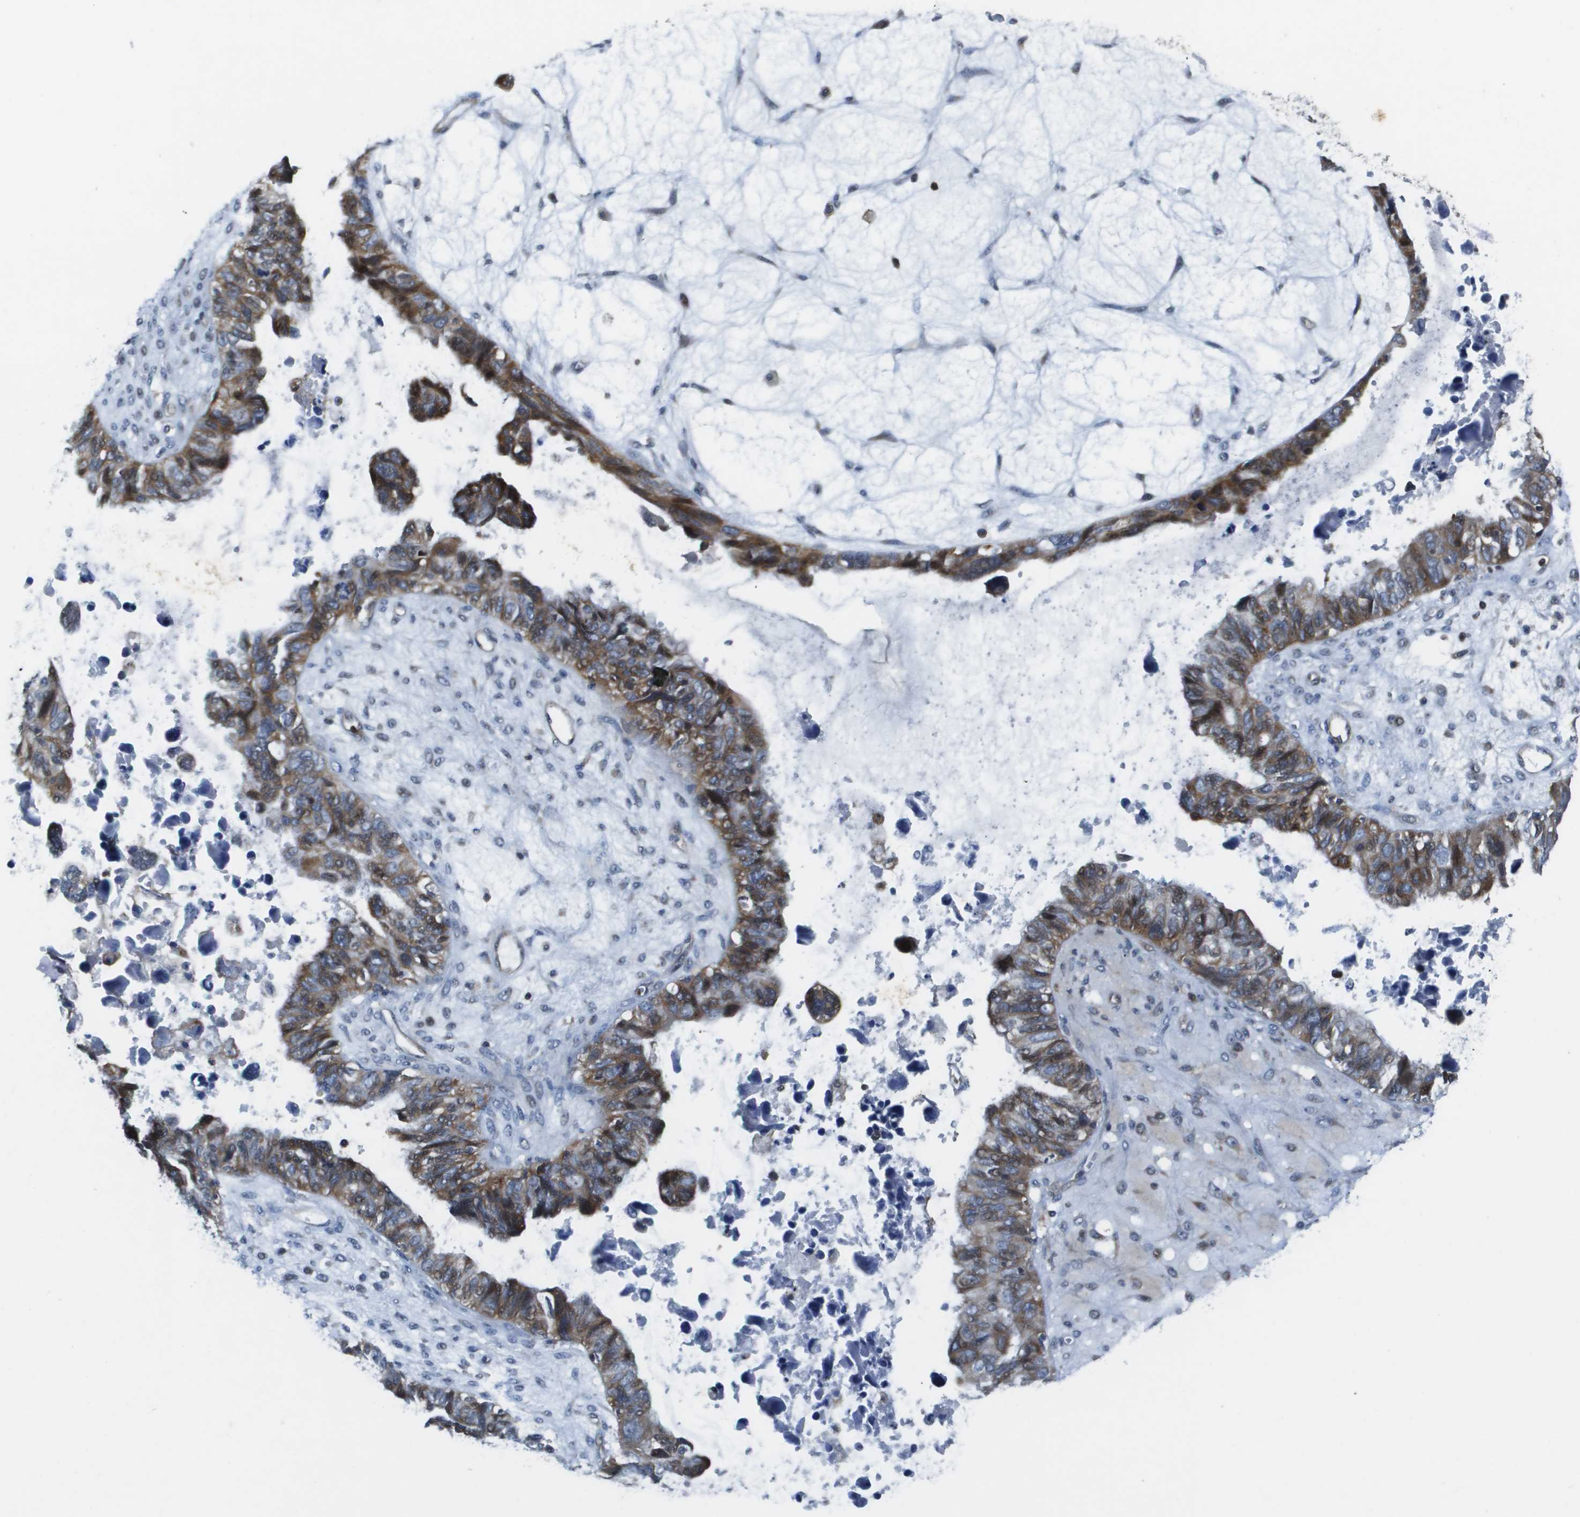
{"staining": {"intensity": "moderate", "quantity": ">75%", "location": "cytoplasmic/membranous"}, "tissue": "ovarian cancer", "cell_type": "Tumor cells", "image_type": "cancer", "snomed": [{"axis": "morphology", "description": "Cystadenocarcinoma, serous, NOS"}, {"axis": "topography", "description": "Ovary"}], "caption": "The immunohistochemical stain highlights moderate cytoplasmic/membranous positivity in tumor cells of ovarian cancer tissue.", "gene": "SCN4B", "patient": {"sex": "female", "age": 79}}